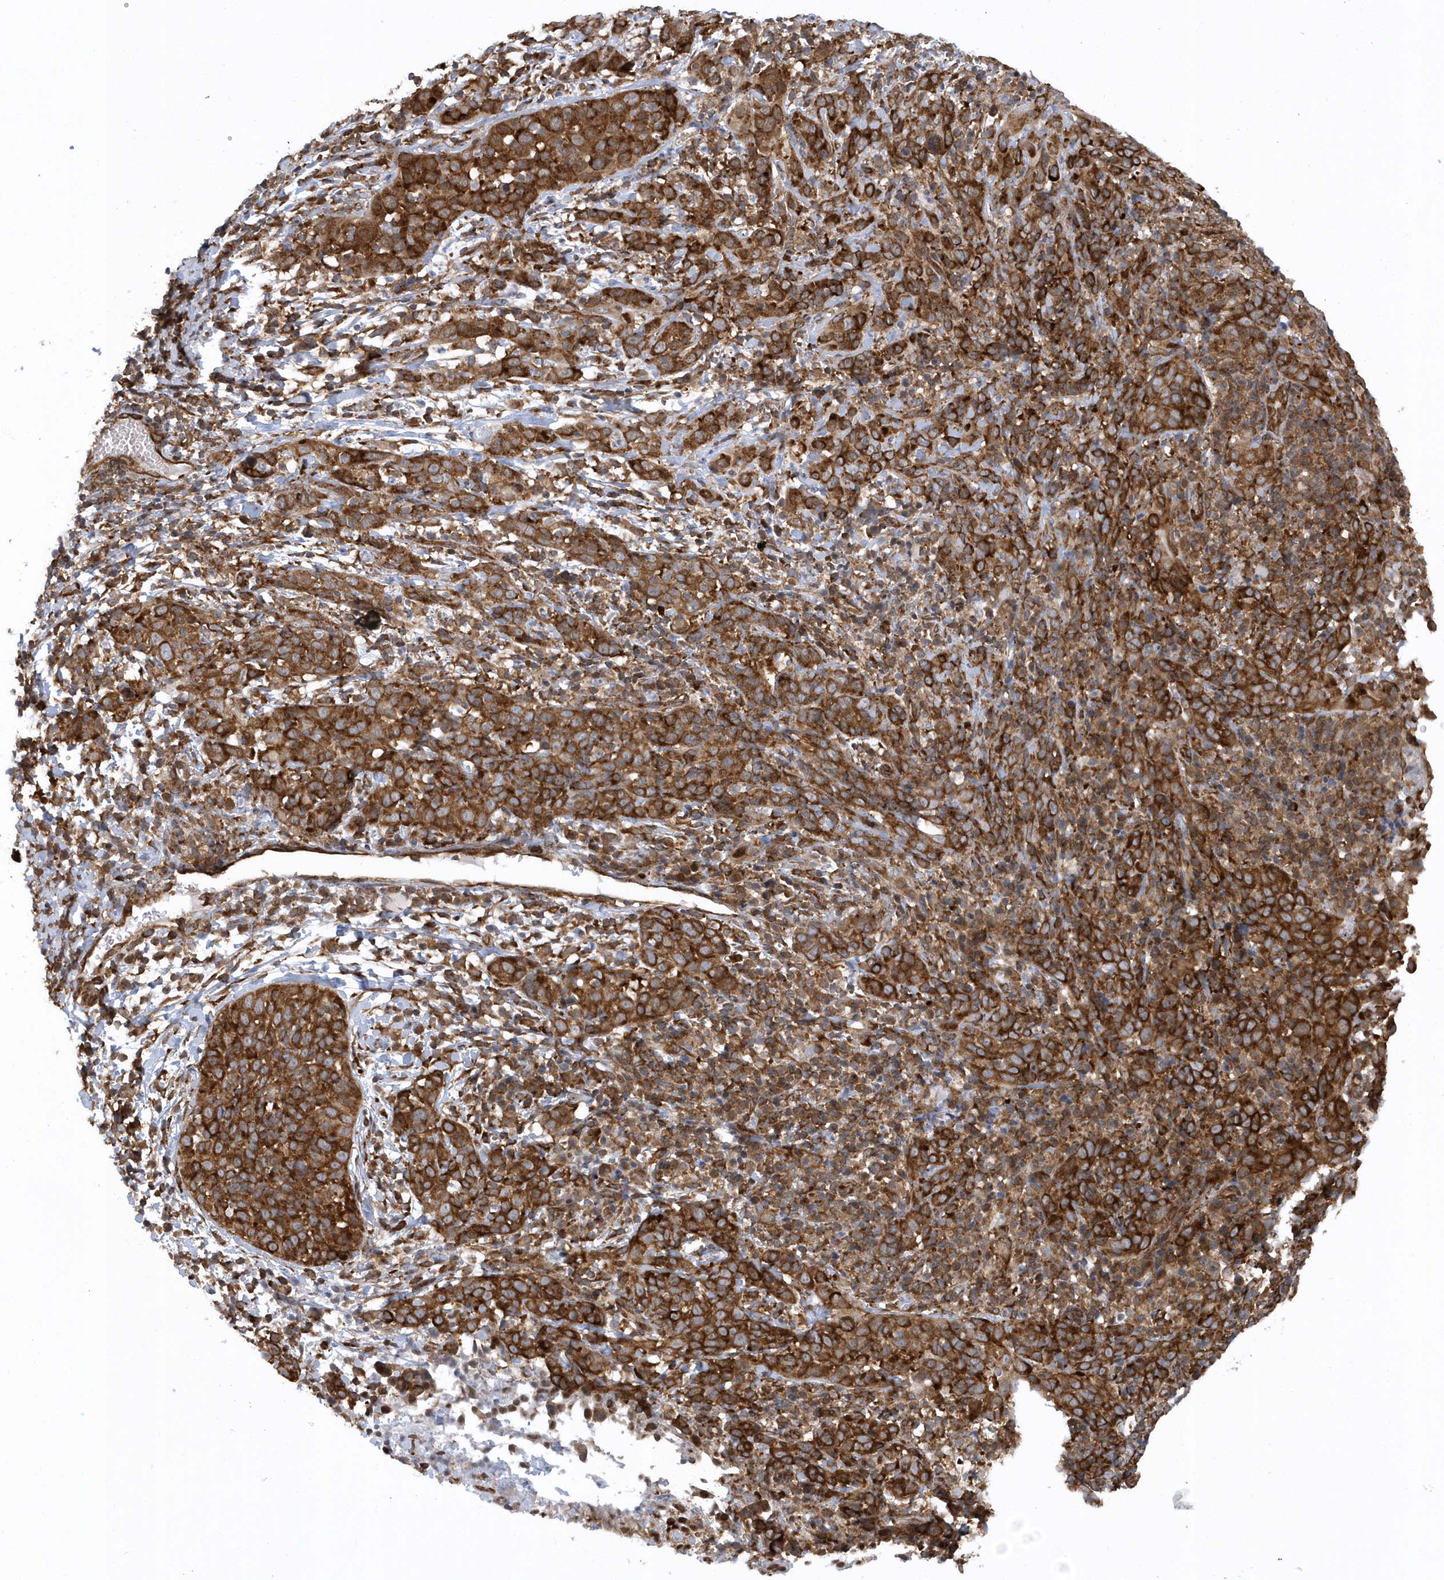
{"staining": {"intensity": "moderate", "quantity": ">75%", "location": "cytoplasmic/membranous"}, "tissue": "cervical cancer", "cell_type": "Tumor cells", "image_type": "cancer", "snomed": [{"axis": "morphology", "description": "Squamous cell carcinoma, NOS"}, {"axis": "topography", "description": "Cervix"}], "caption": "Brown immunohistochemical staining in cervical squamous cell carcinoma displays moderate cytoplasmic/membranous staining in approximately >75% of tumor cells. The protein is shown in brown color, while the nuclei are stained blue.", "gene": "PHF1", "patient": {"sex": "female", "age": 46}}